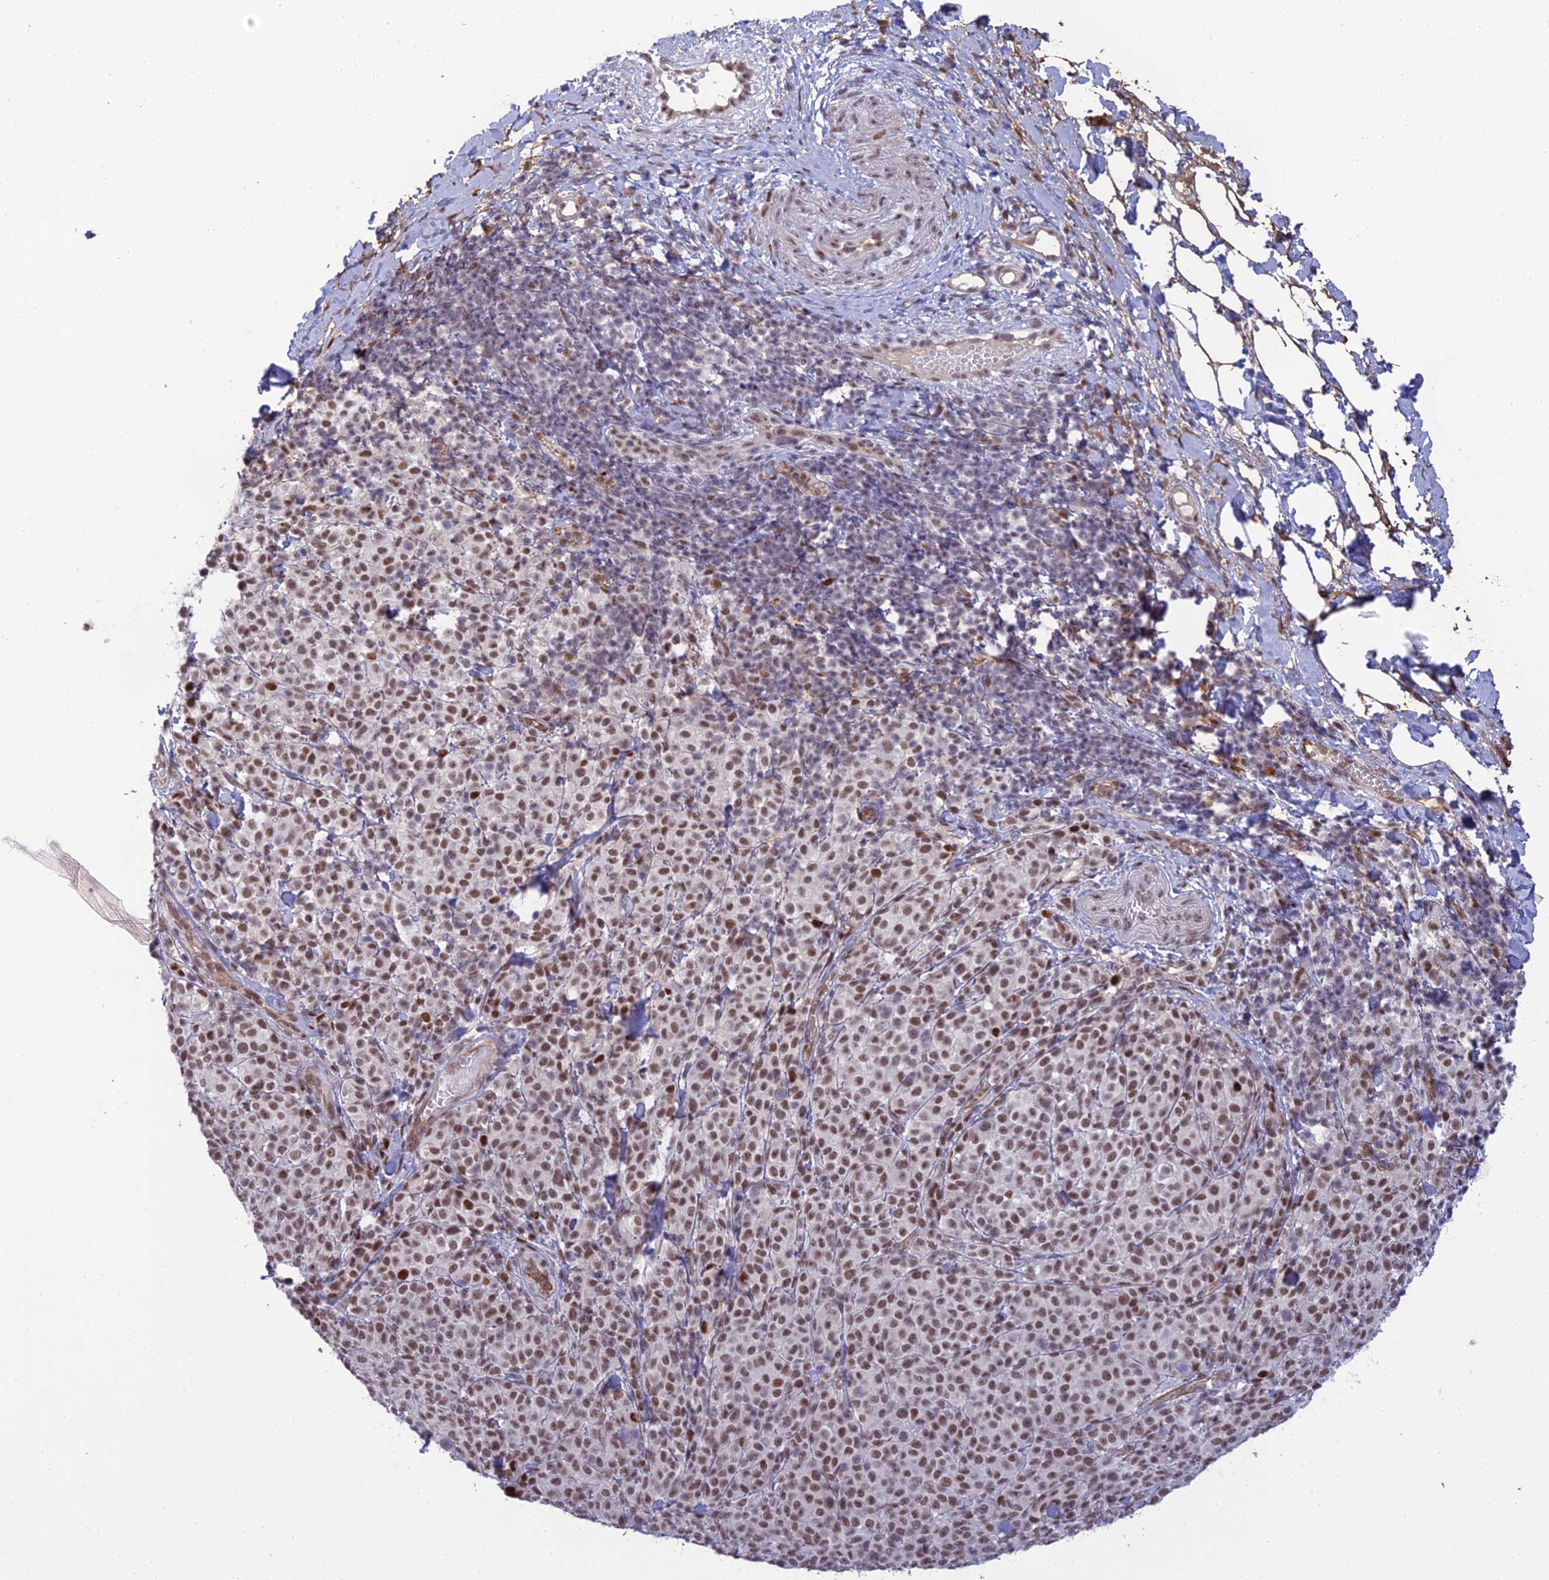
{"staining": {"intensity": "moderate", "quantity": ">75%", "location": "nuclear"}, "tissue": "melanoma", "cell_type": "Tumor cells", "image_type": "cancer", "snomed": [{"axis": "morphology", "description": "Normal tissue, NOS"}, {"axis": "morphology", "description": "Malignant melanoma, NOS"}, {"axis": "topography", "description": "Skin"}], "caption": "About >75% of tumor cells in human melanoma show moderate nuclear protein staining as visualized by brown immunohistochemical staining.", "gene": "RANBP3", "patient": {"sex": "female", "age": 34}}